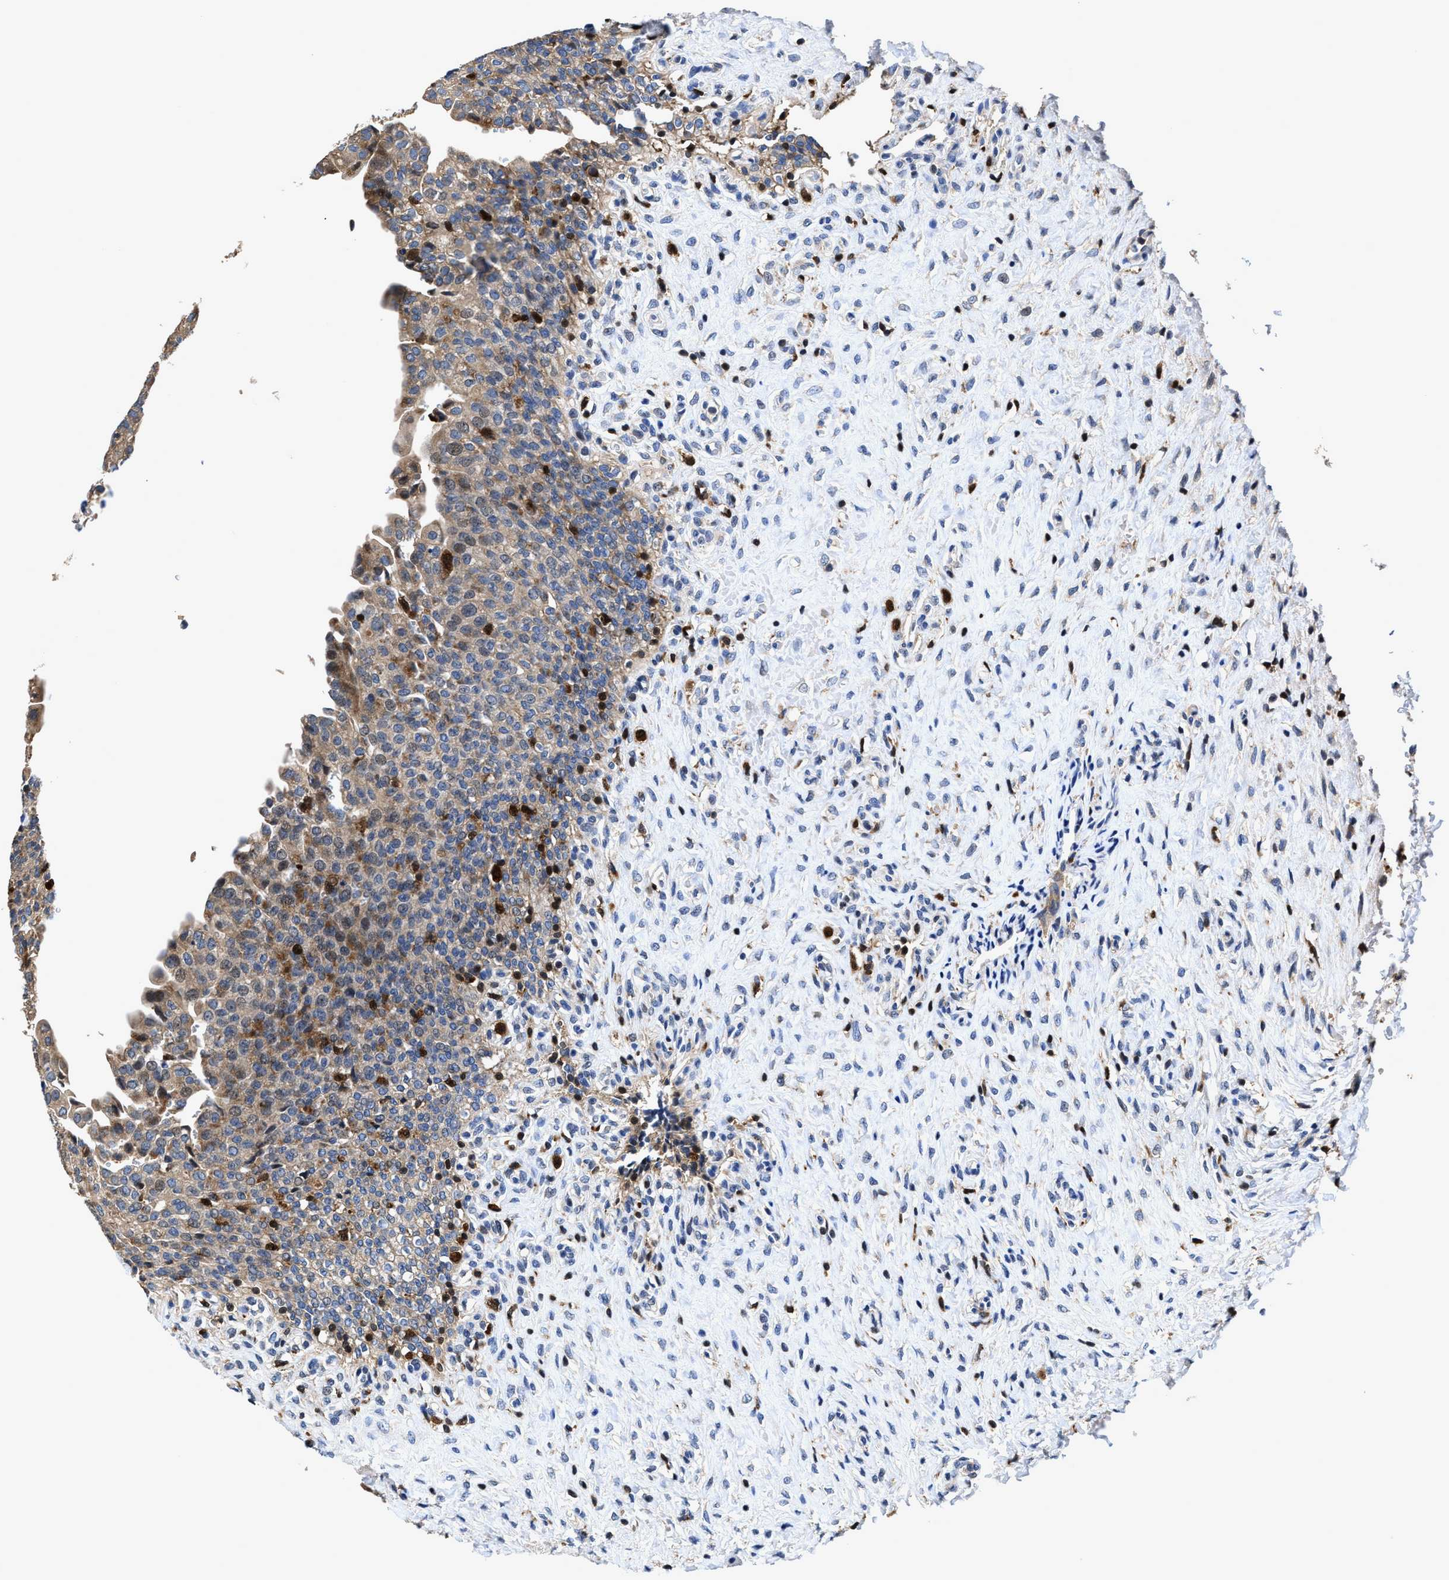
{"staining": {"intensity": "moderate", "quantity": ">75%", "location": "cytoplasmic/membranous,nuclear"}, "tissue": "urinary bladder", "cell_type": "Urothelial cells", "image_type": "normal", "snomed": [{"axis": "morphology", "description": "Urothelial carcinoma, High grade"}, {"axis": "topography", "description": "Urinary bladder"}], "caption": "Brown immunohistochemical staining in unremarkable human urinary bladder displays moderate cytoplasmic/membranous,nuclear staining in about >75% of urothelial cells.", "gene": "RGS10", "patient": {"sex": "male", "age": 46}}